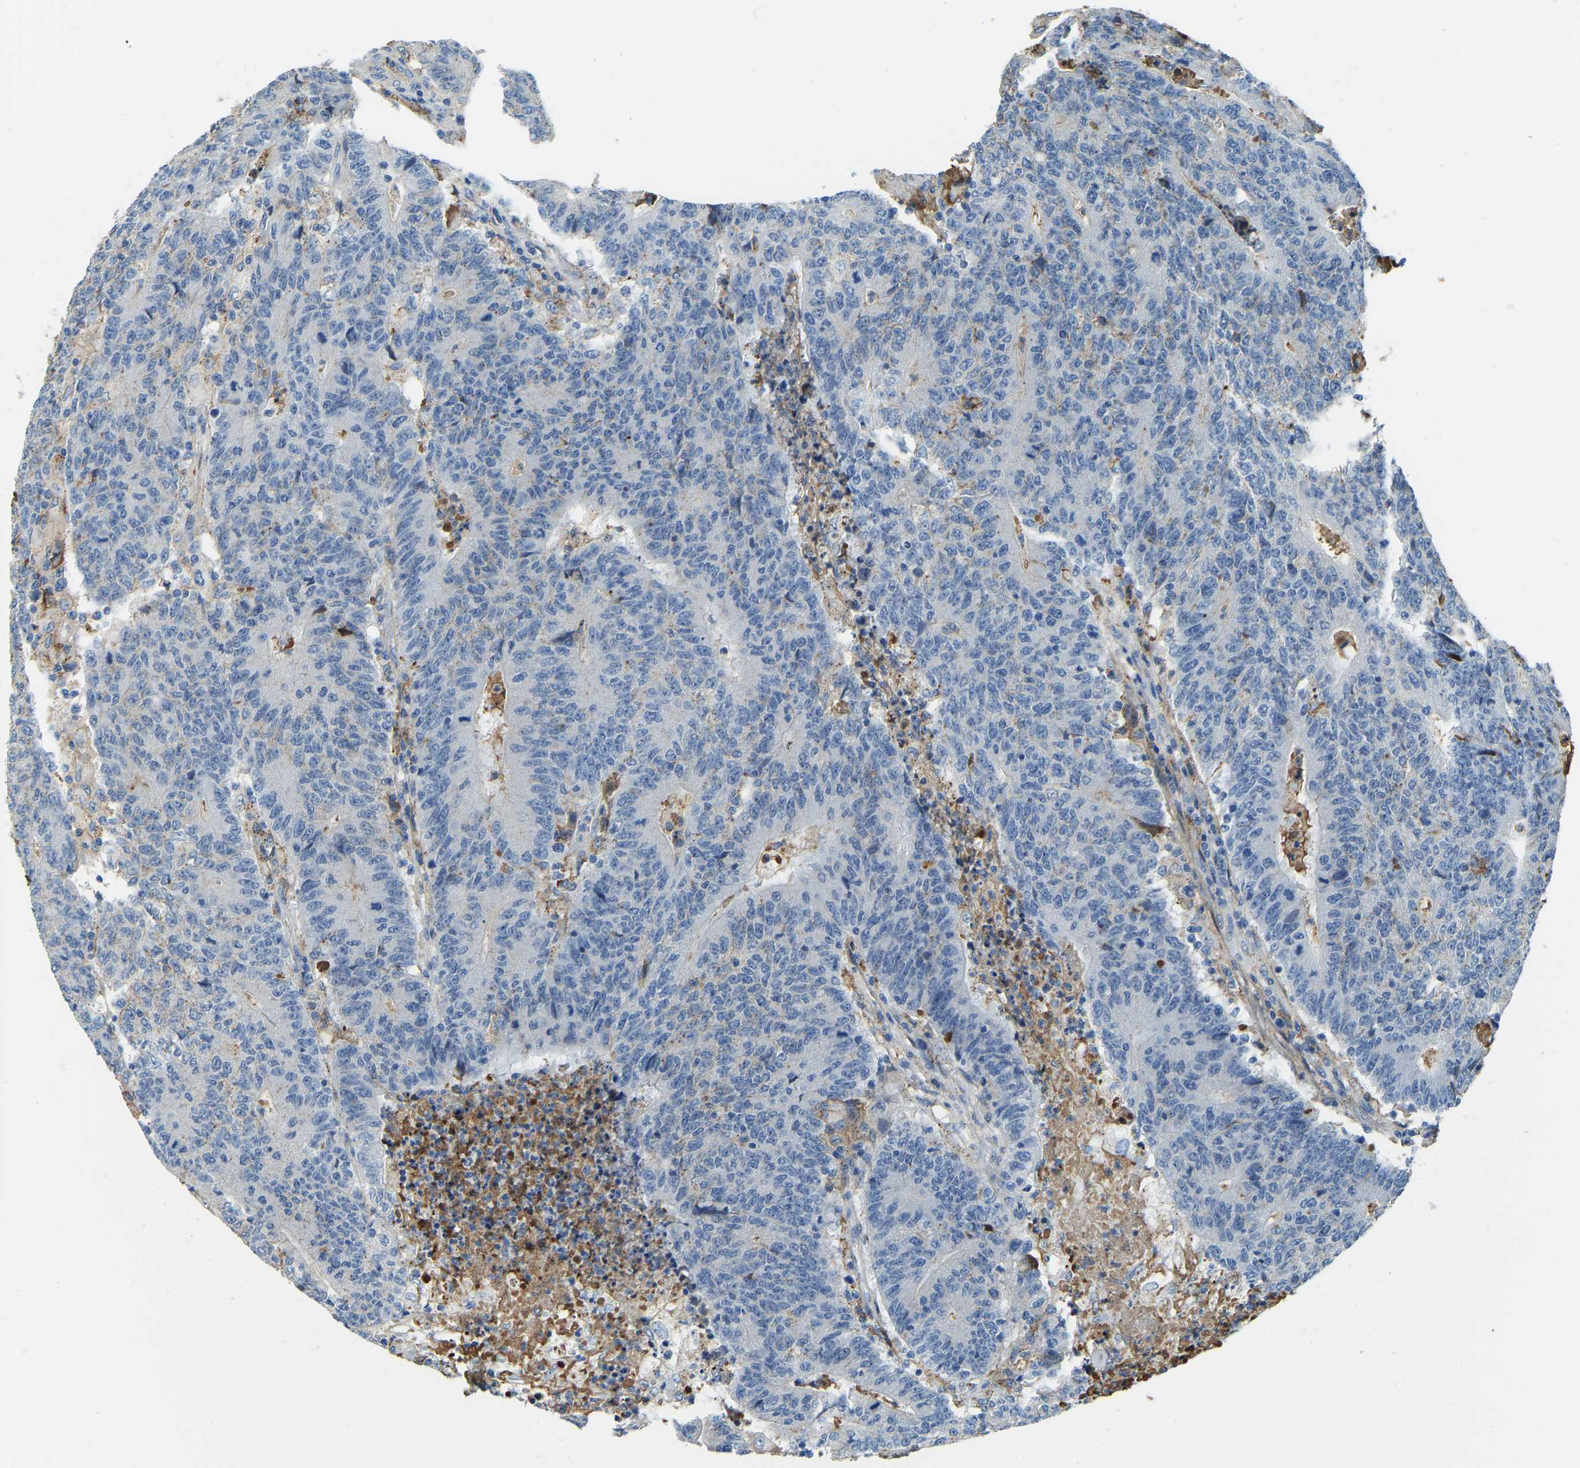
{"staining": {"intensity": "negative", "quantity": "none", "location": "none"}, "tissue": "colorectal cancer", "cell_type": "Tumor cells", "image_type": "cancer", "snomed": [{"axis": "morphology", "description": "Normal tissue, NOS"}, {"axis": "morphology", "description": "Adenocarcinoma, NOS"}, {"axis": "topography", "description": "Colon"}], "caption": "Immunohistochemical staining of human colorectal adenocarcinoma exhibits no significant positivity in tumor cells.", "gene": "THBS4", "patient": {"sex": "female", "age": 75}}